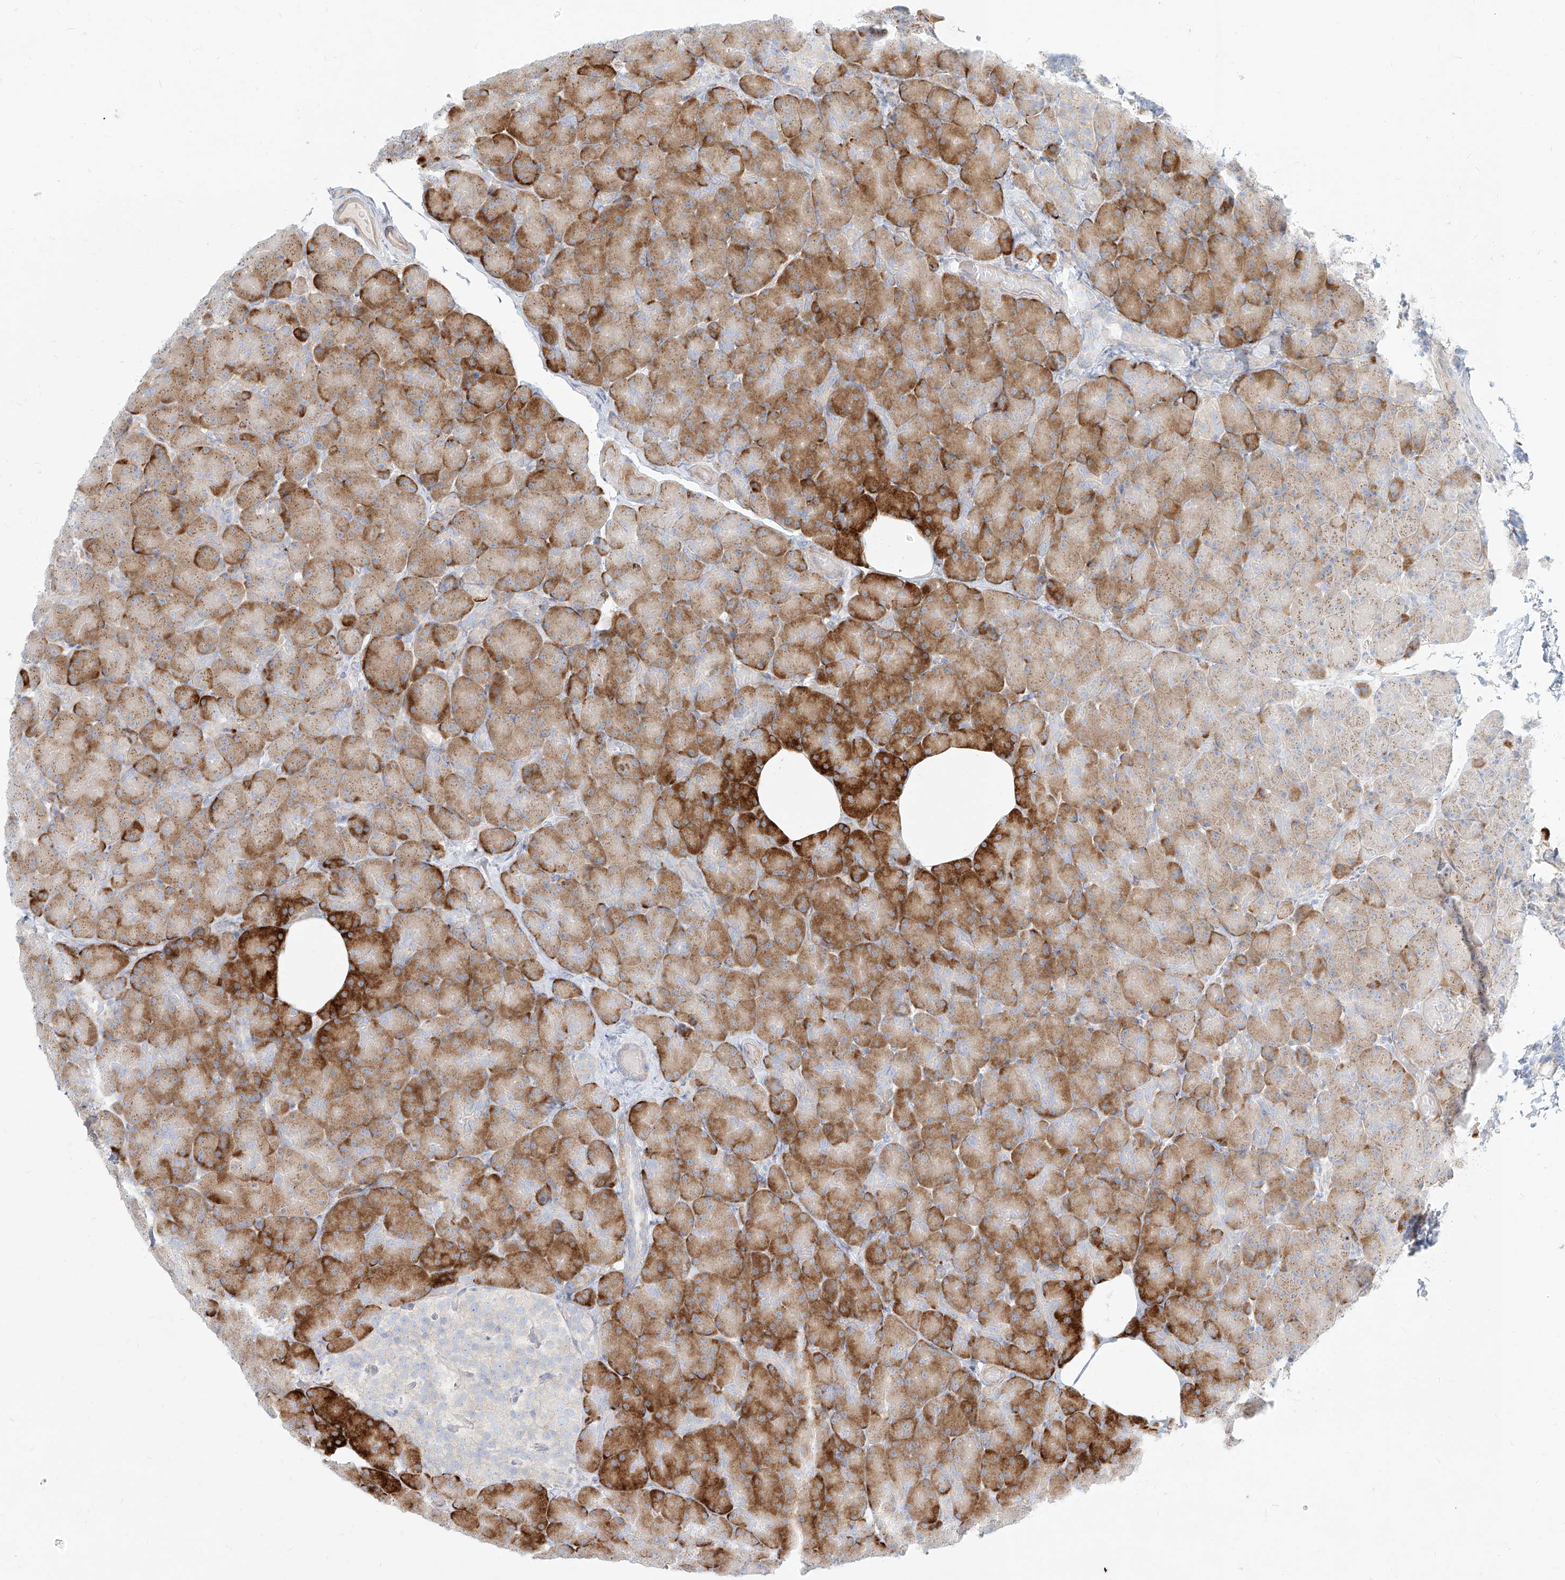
{"staining": {"intensity": "strong", "quantity": "25%-75%", "location": "cytoplasmic/membranous"}, "tissue": "pancreas", "cell_type": "Exocrine glandular cells", "image_type": "normal", "snomed": [{"axis": "morphology", "description": "Normal tissue, NOS"}, {"axis": "topography", "description": "Pancreas"}], "caption": "Normal pancreas displays strong cytoplasmic/membranous expression in approximately 25%-75% of exocrine glandular cells, visualized by immunohistochemistry.", "gene": "MTX2", "patient": {"sex": "female", "age": 43}}